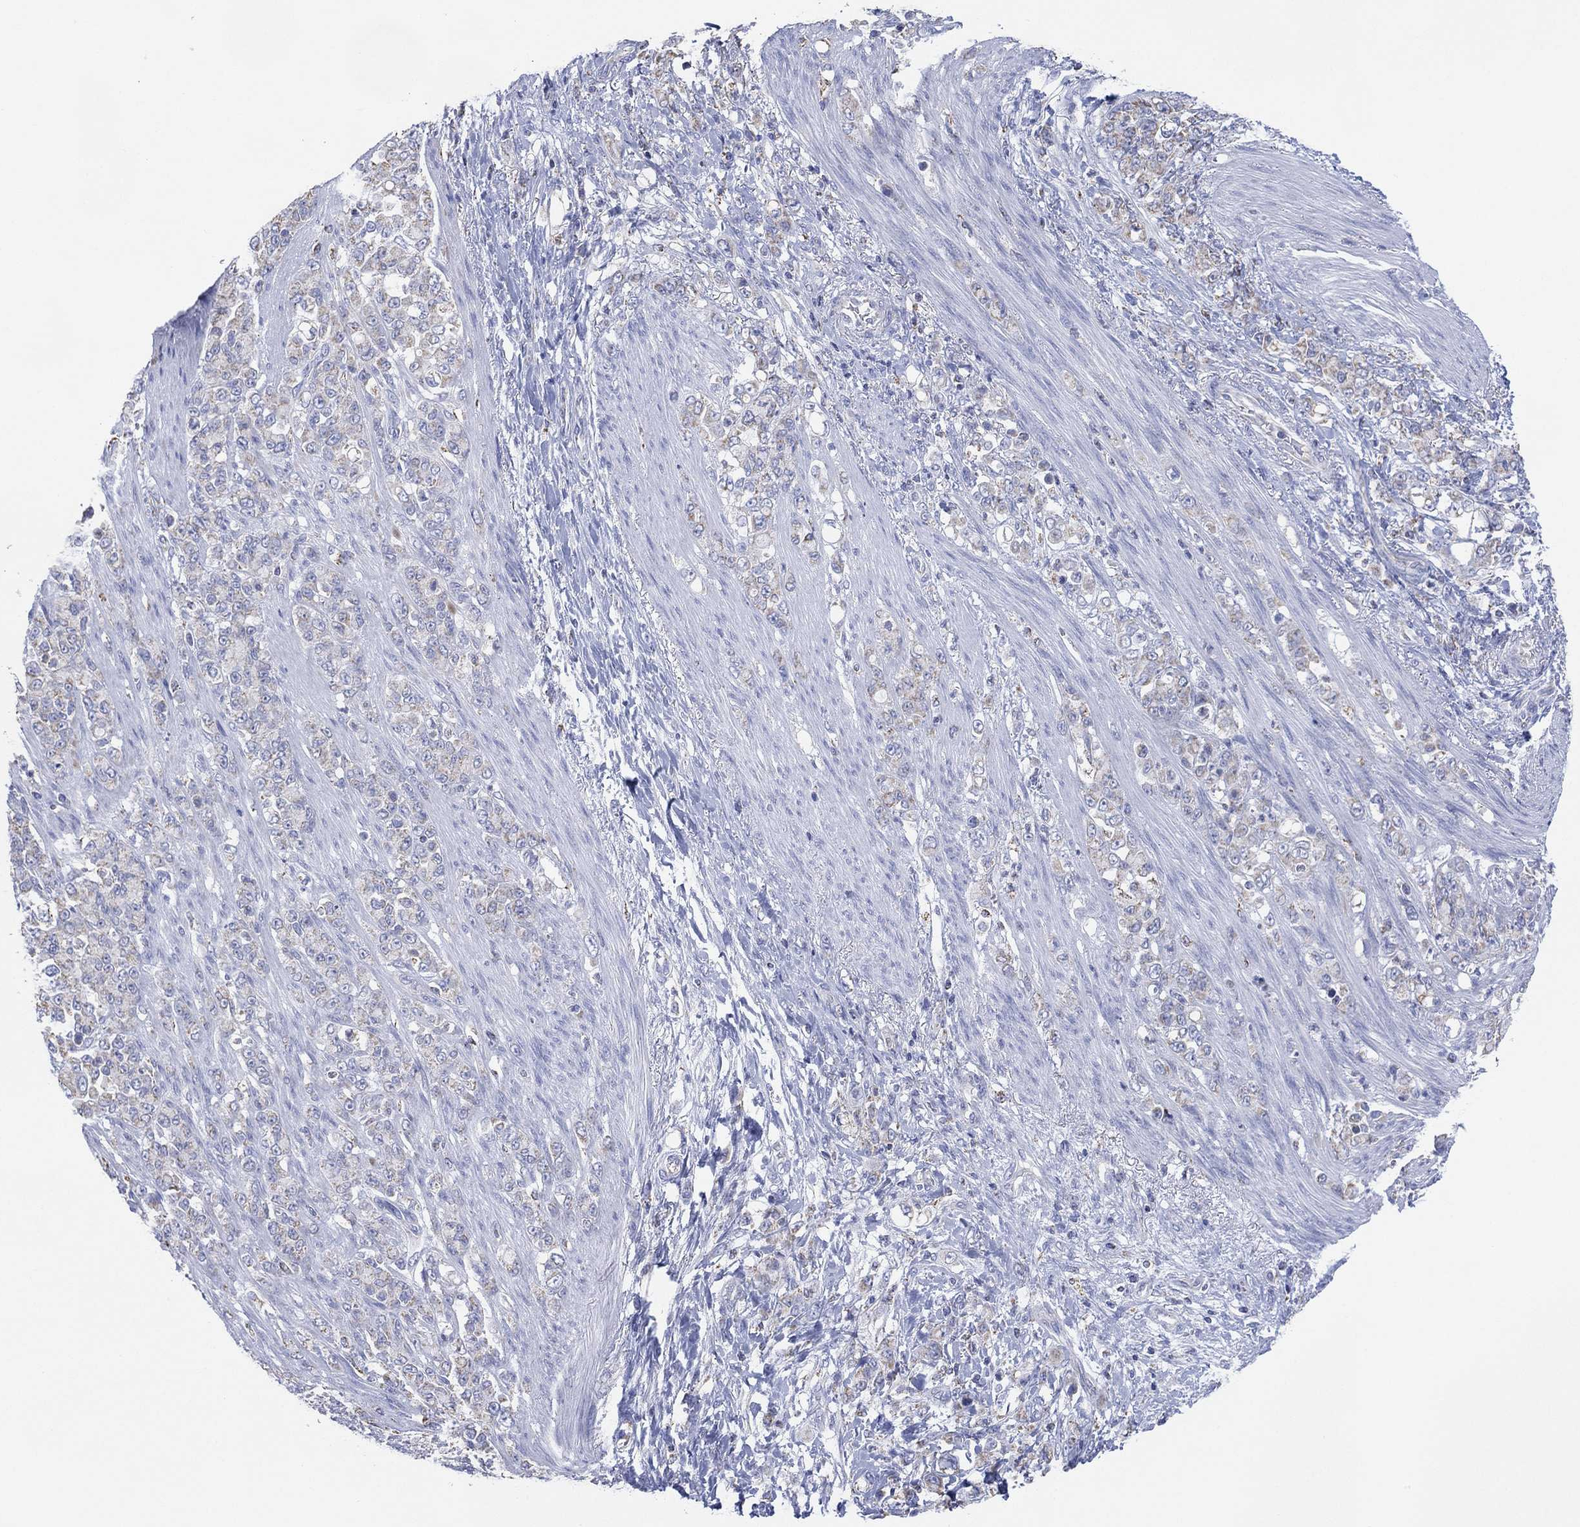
{"staining": {"intensity": "negative", "quantity": "none", "location": "none"}, "tissue": "stomach cancer", "cell_type": "Tumor cells", "image_type": "cancer", "snomed": [{"axis": "morphology", "description": "Adenocarcinoma, NOS"}, {"axis": "topography", "description": "Stomach"}], "caption": "Immunohistochemistry (IHC) histopathology image of neoplastic tissue: stomach adenocarcinoma stained with DAB (3,3'-diaminobenzidine) shows no significant protein expression in tumor cells. (DAB immunohistochemistry, high magnification).", "gene": "CFTR", "patient": {"sex": "female", "age": 79}}